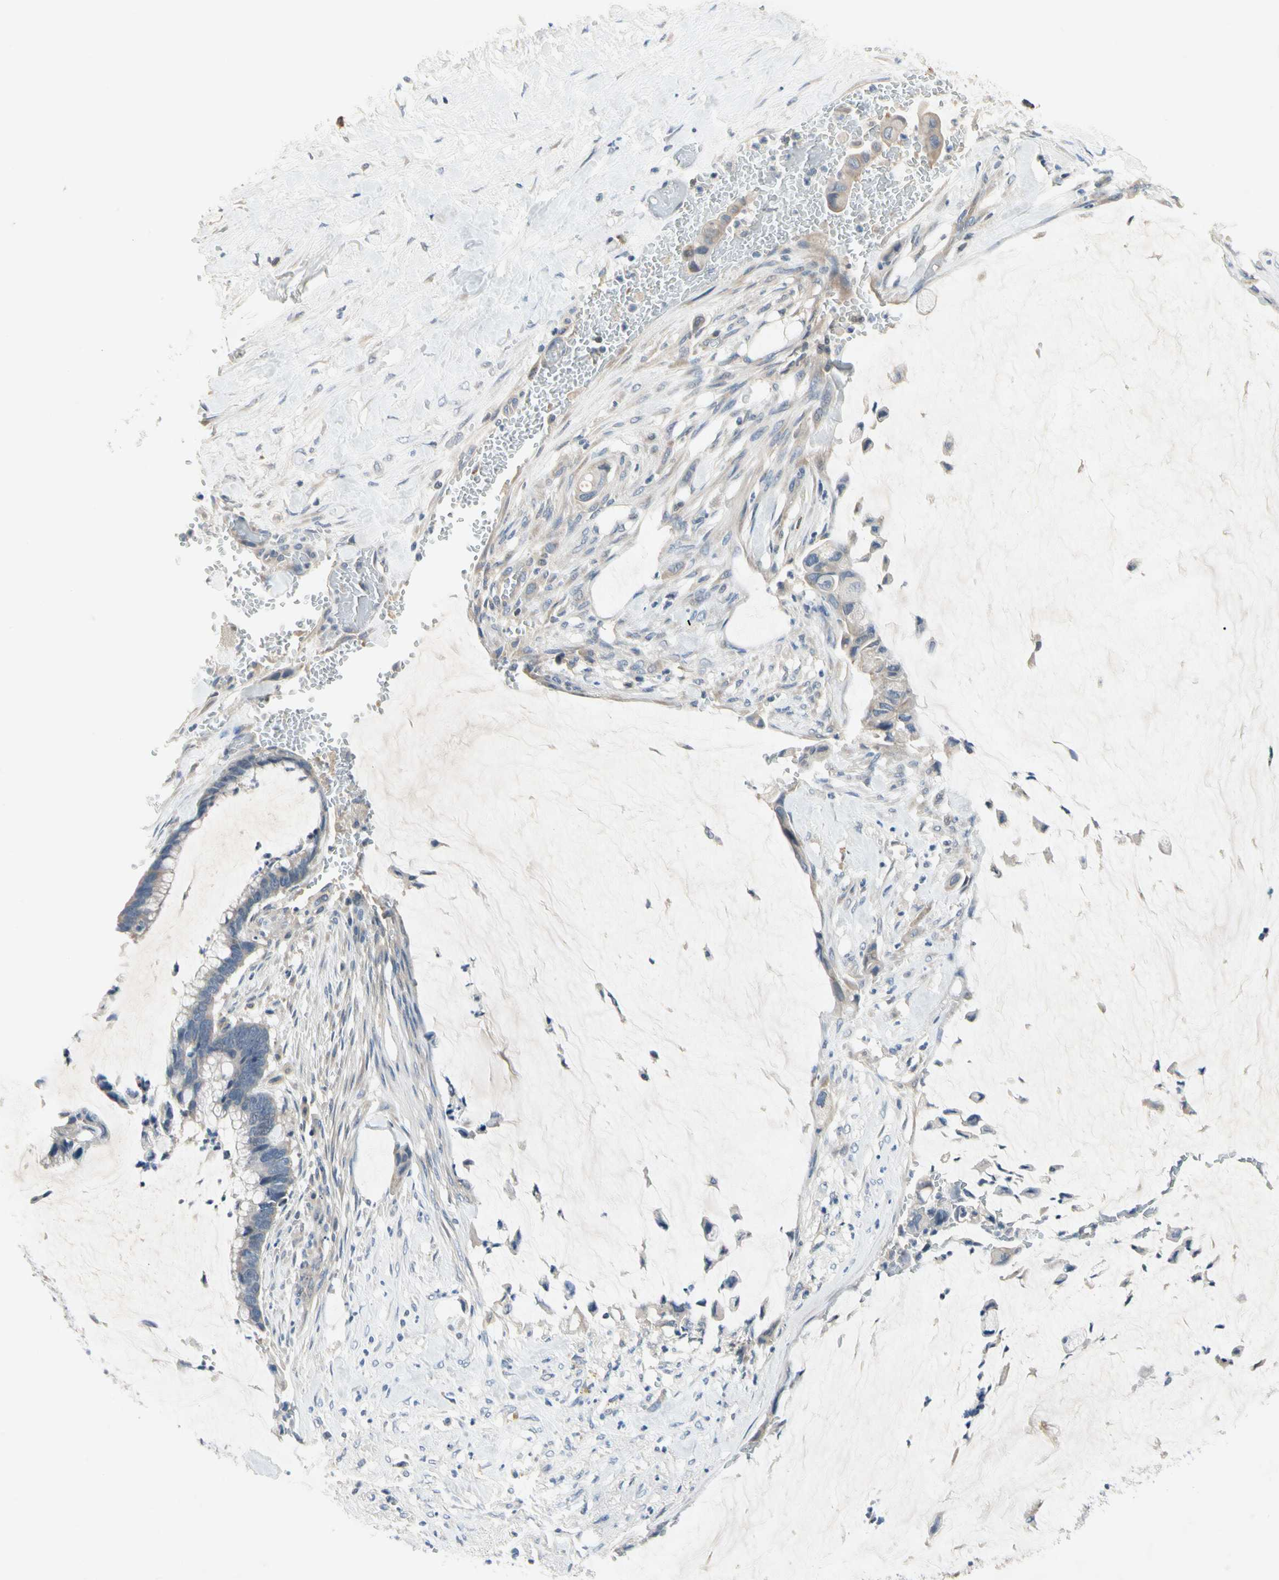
{"staining": {"intensity": "weak", "quantity": ">75%", "location": "cytoplasmic/membranous"}, "tissue": "pancreatic cancer", "cell_type": "Tumor cells", "image_type": "cancer", "snomed": [{"axis": "morphology", "description": "Adenocarcinoma, NOS"}, {"axis": "topography", "description": "Pancreas"}], "caption": "Adenocarcinoma (pancreatic) was stained to show a protein in brown. There is low levels of weak cytoplasmic/membranous expression in about >75% of tumor cells. Immunohistochemistry (ihc) stains the protein of interest in brown and the nuclei are stained blue.", "gene": "GAS6", "patient": {"sex": "male", "age": 41}}